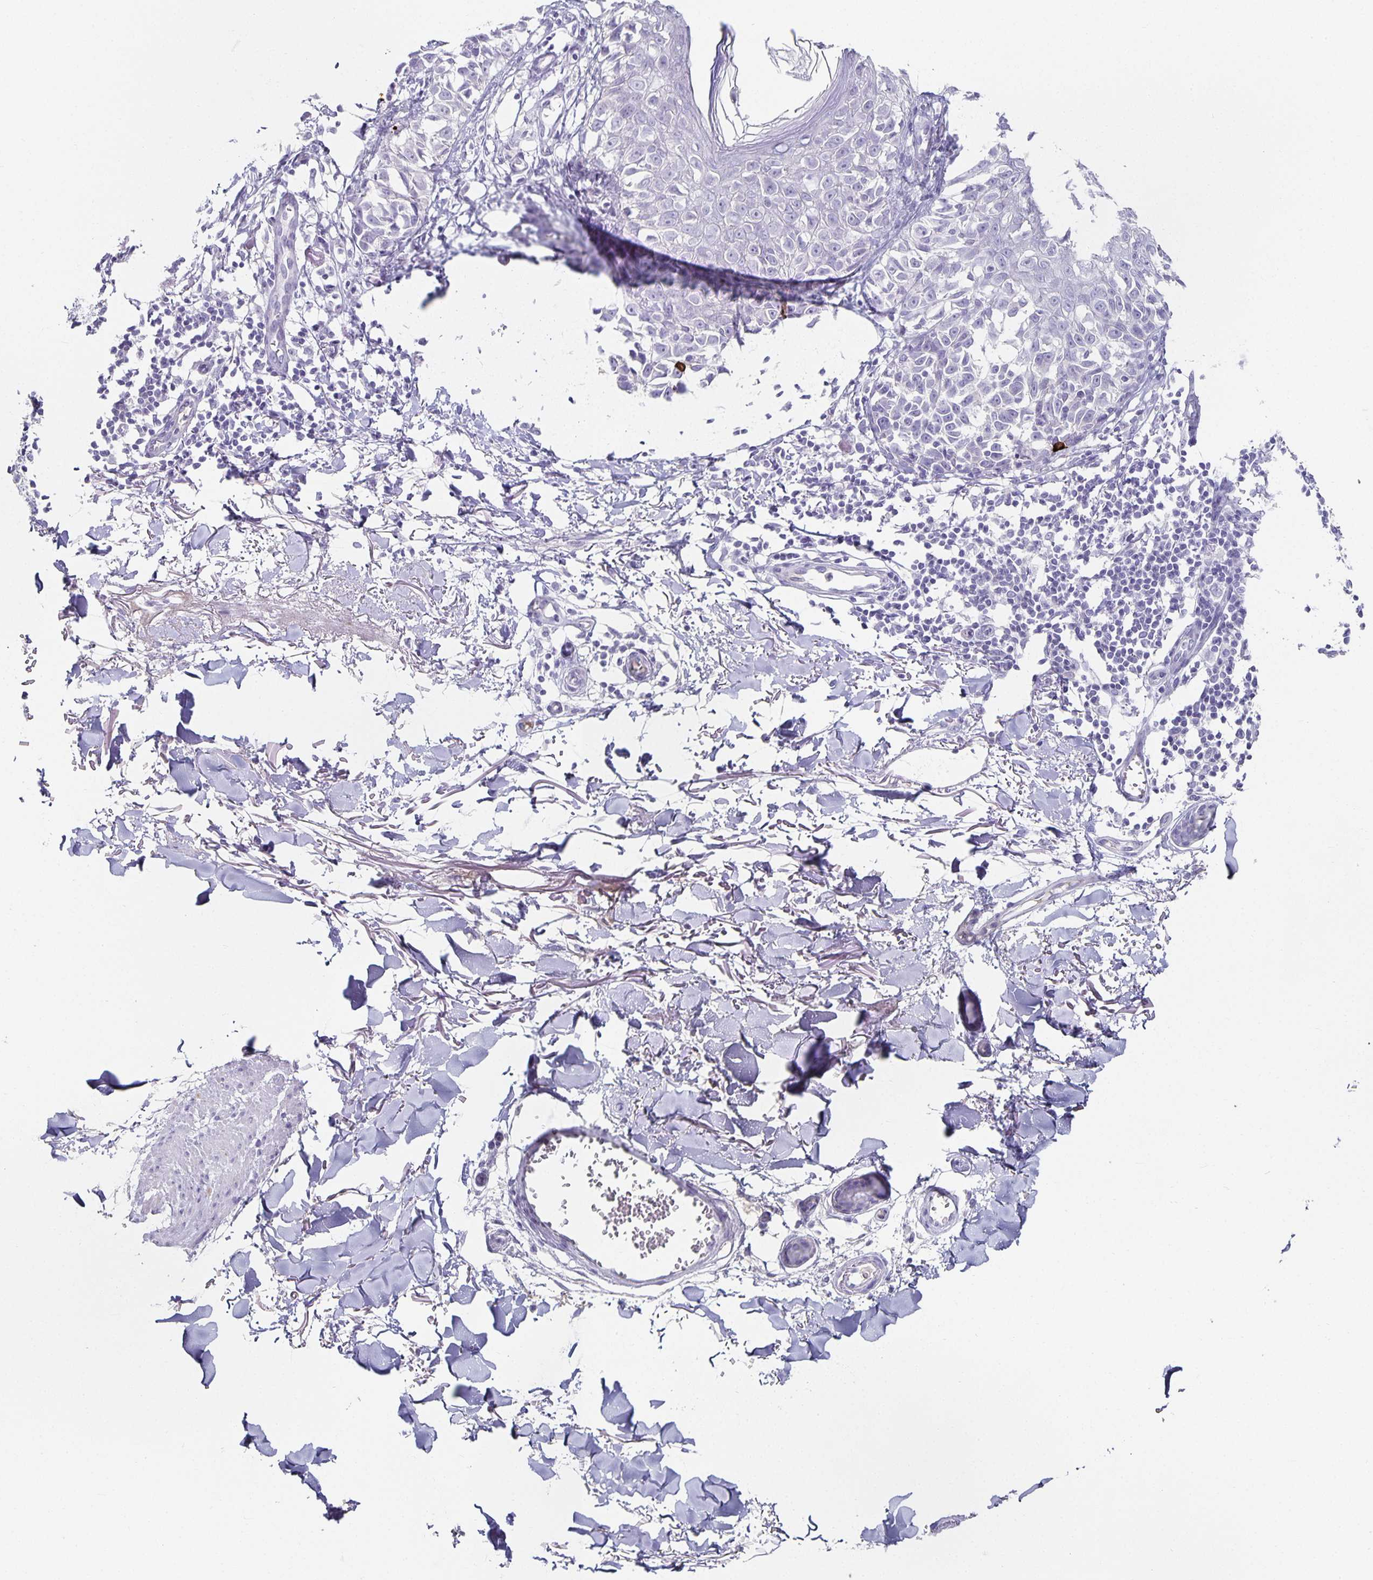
{"staining": {"intensity": "negative", "quantity": "none", "location": "none"}, "tissue": "melanoma", "cell_type": "Tumor cells", "image_type": "cancer", "snomed": [{"axis": "morphology", "description": "Malignant melanoma, NOS"}, {"axis": "topography", "description": "Skin"}], "caption": "The micrograph displays no significant expression in tumor cells of malignant melanoma.", "gene": "CHGA", "patient": {"sex": "male", "age": 73}}